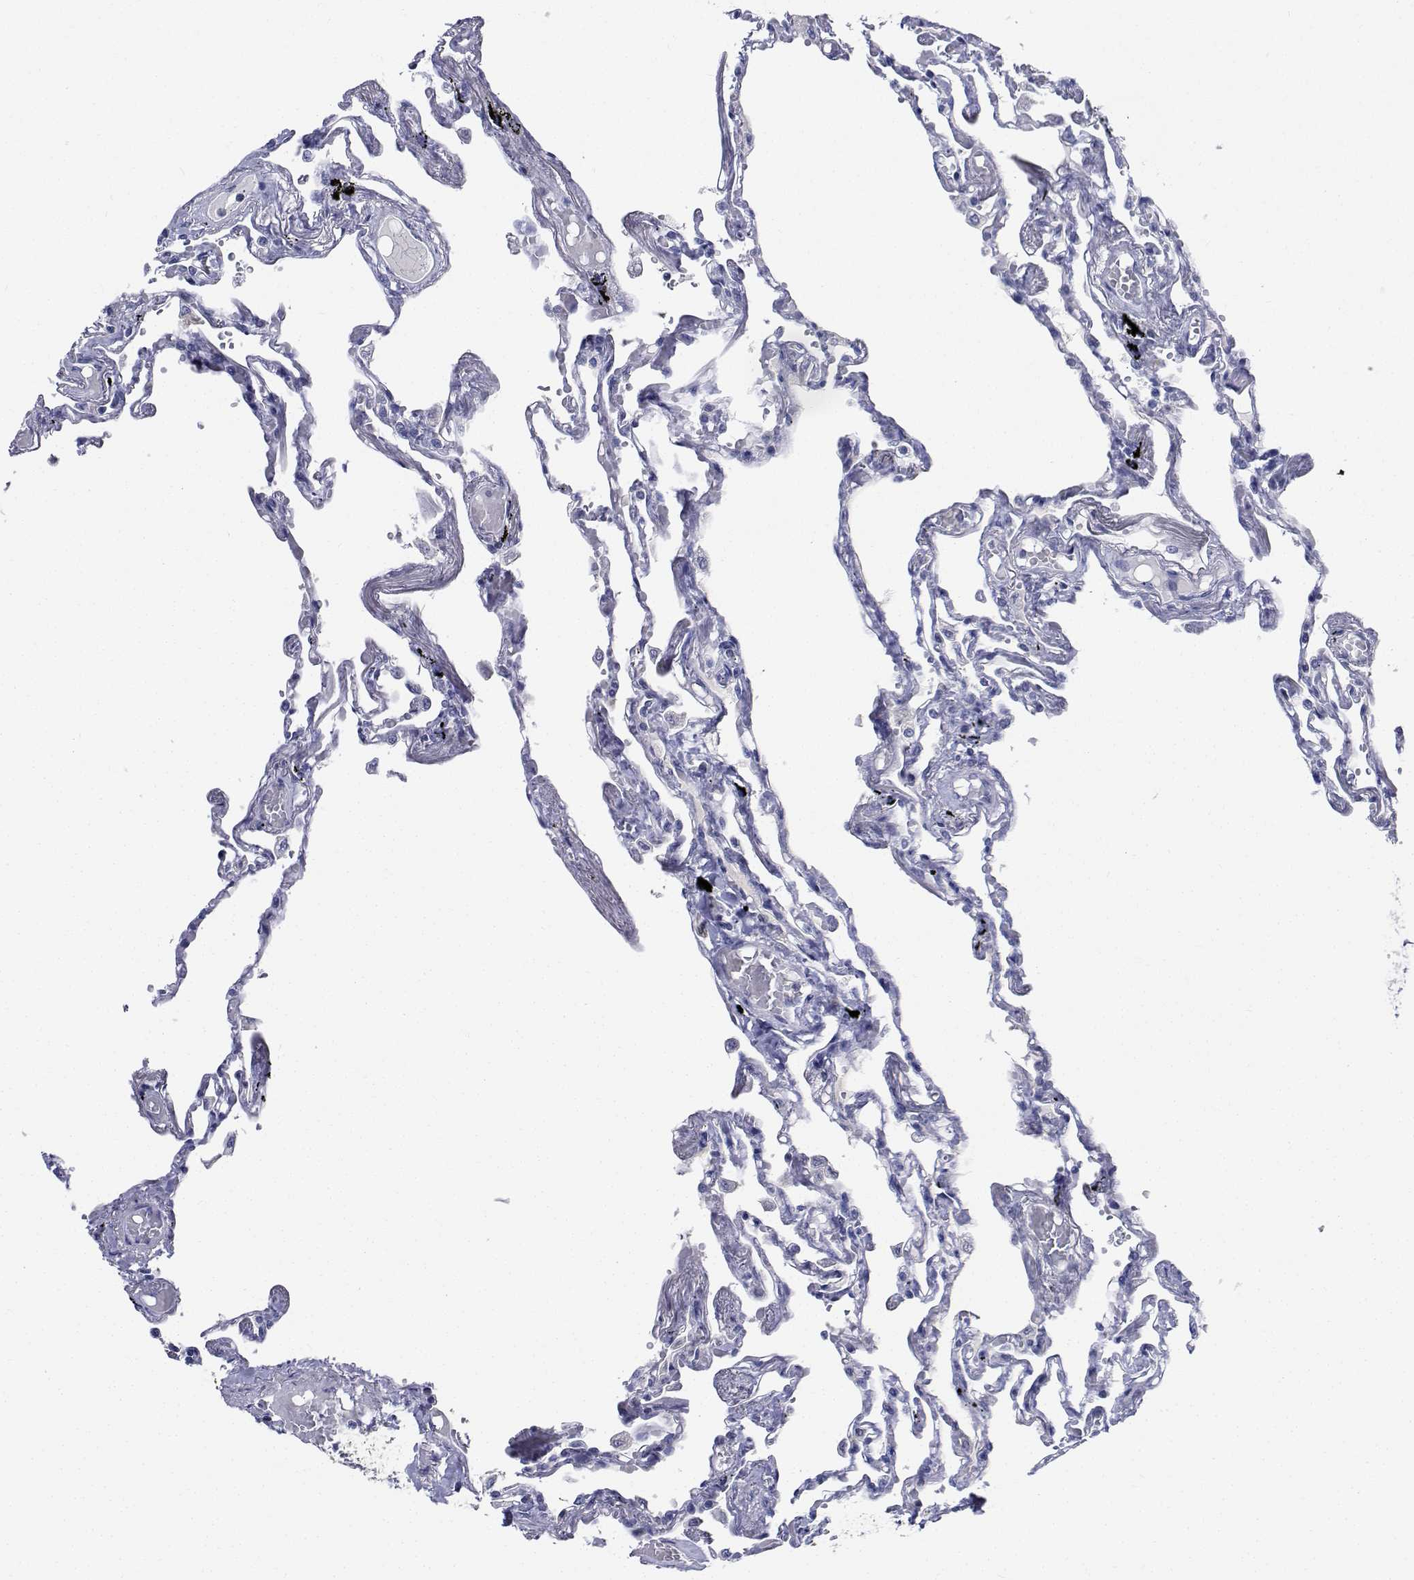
{"staining": {"intensity": "negative", "quantity": "none", "location": "none"}, "tissue": "lung", "cell_type": "Alveolar cells", "image_type": "normal", "snomed": [{"axis": "morphology", "description": "Normal tissue, NOS"}, {"axis": "morphology", "description": "Adenocarcinoma, NOS"}, {"axis": "topography", "description": "Cartilage tissue"}, {"axis": "topography", "description": "Lung"}], "caption": "A high-resolution histopathology image shows IHC staining of unremarkable lung, which displays no significant positivity in alveolar cells. (Stains: DAB immunohistochemistry with hematoxylin counter stain, Microscopy: brightfield microscopy at high magnification).", "gene": "PLXNA4", "patient": {"sex": "female", "age": 67}}